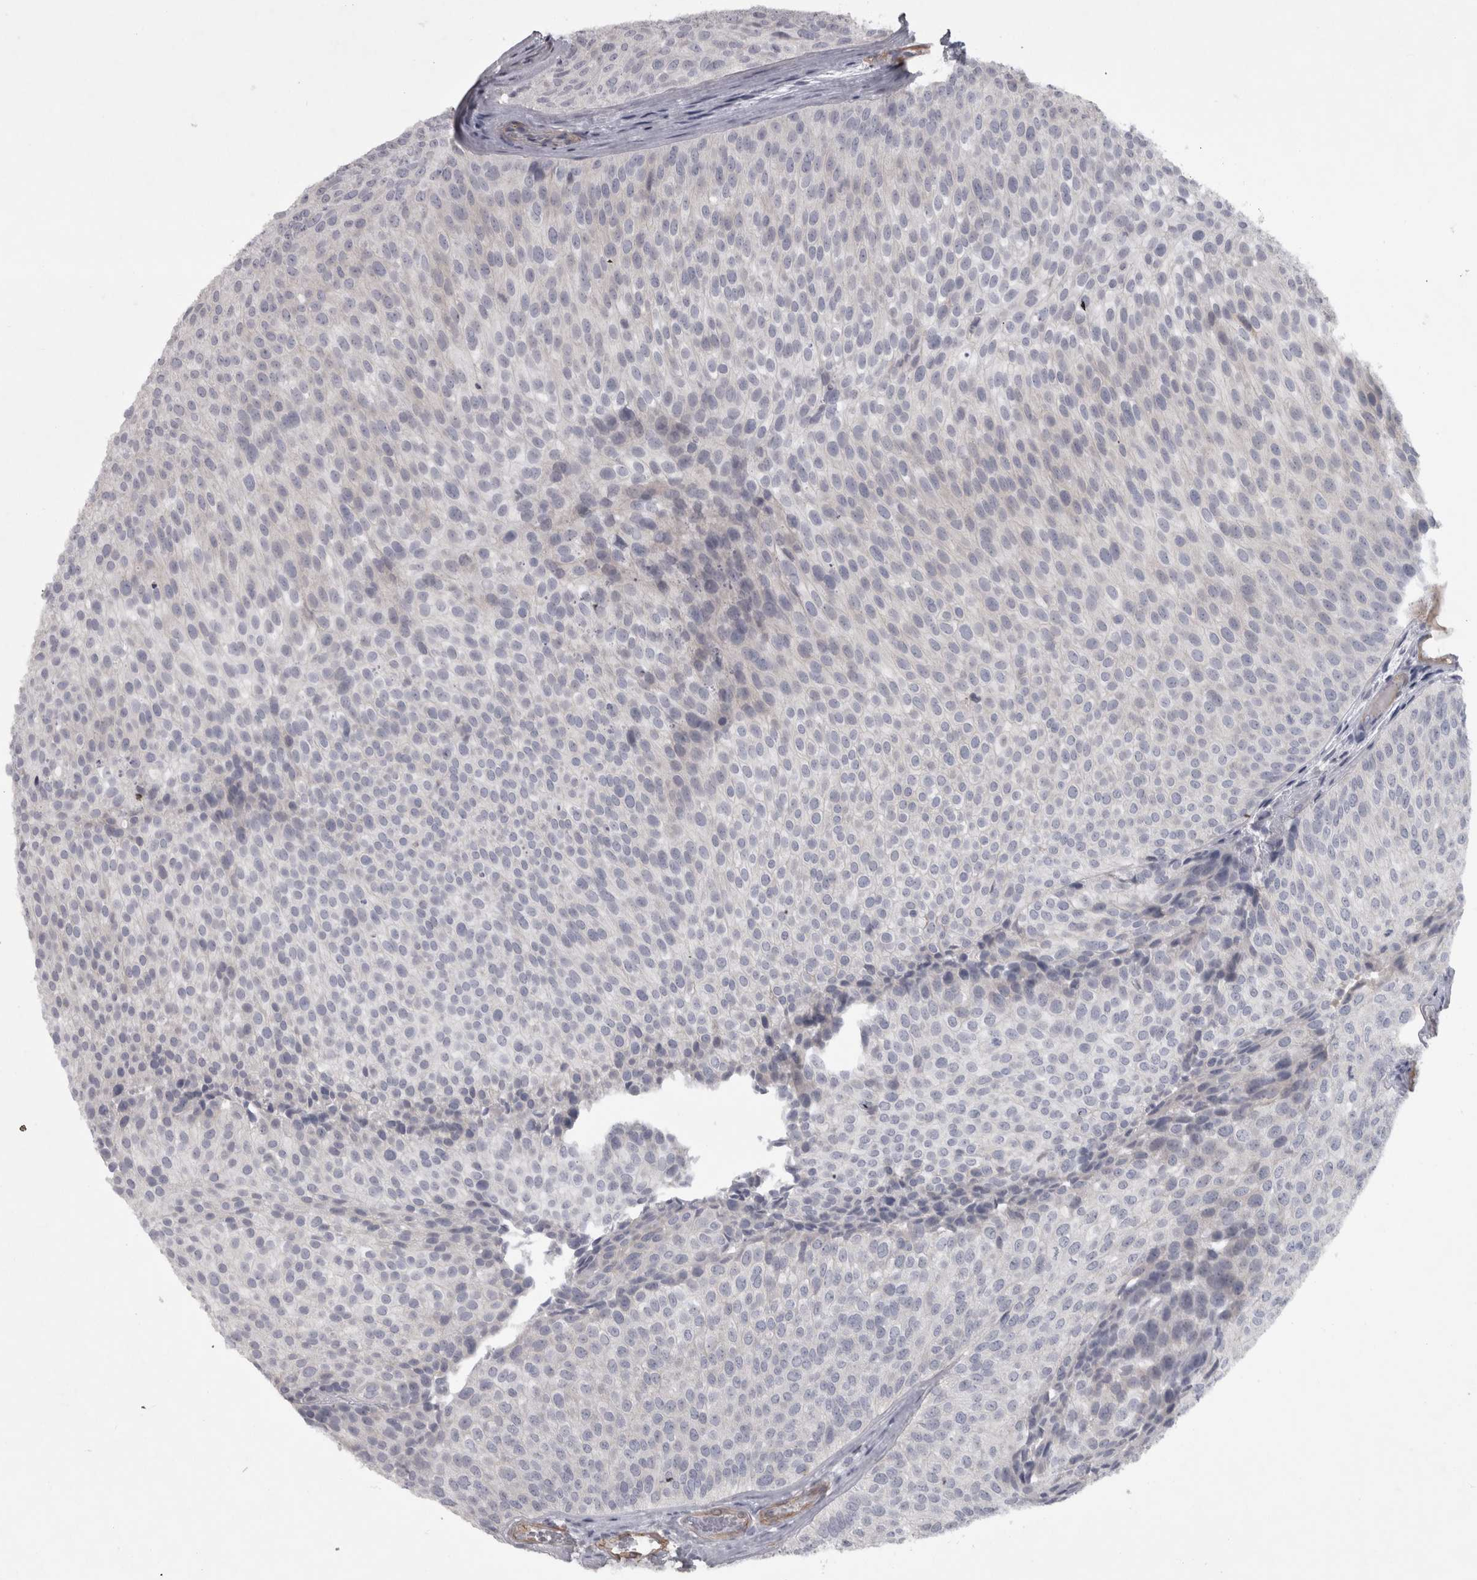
{"staining": {"intensity": "negative", "quantity": "none", "location": "none"}, "tissue": "urothelial cancer", "cell_type": "Tumor cells", "image_type": "cancer", "snomed": [{"axis": "morphology", "description": "Urothelial carcinoma, Low grade"}, {"axis": "topography", "description": "Urinary bladder"}], "caption": "Immunohistochemistry (IHC) histopathology image of neoplastic tissue: urothelial cancer stained with DAB displays no significant protein staining in tumor cells.", "gene": "PPP1R12B", "patient": {"sex": "male", "age": 86}}